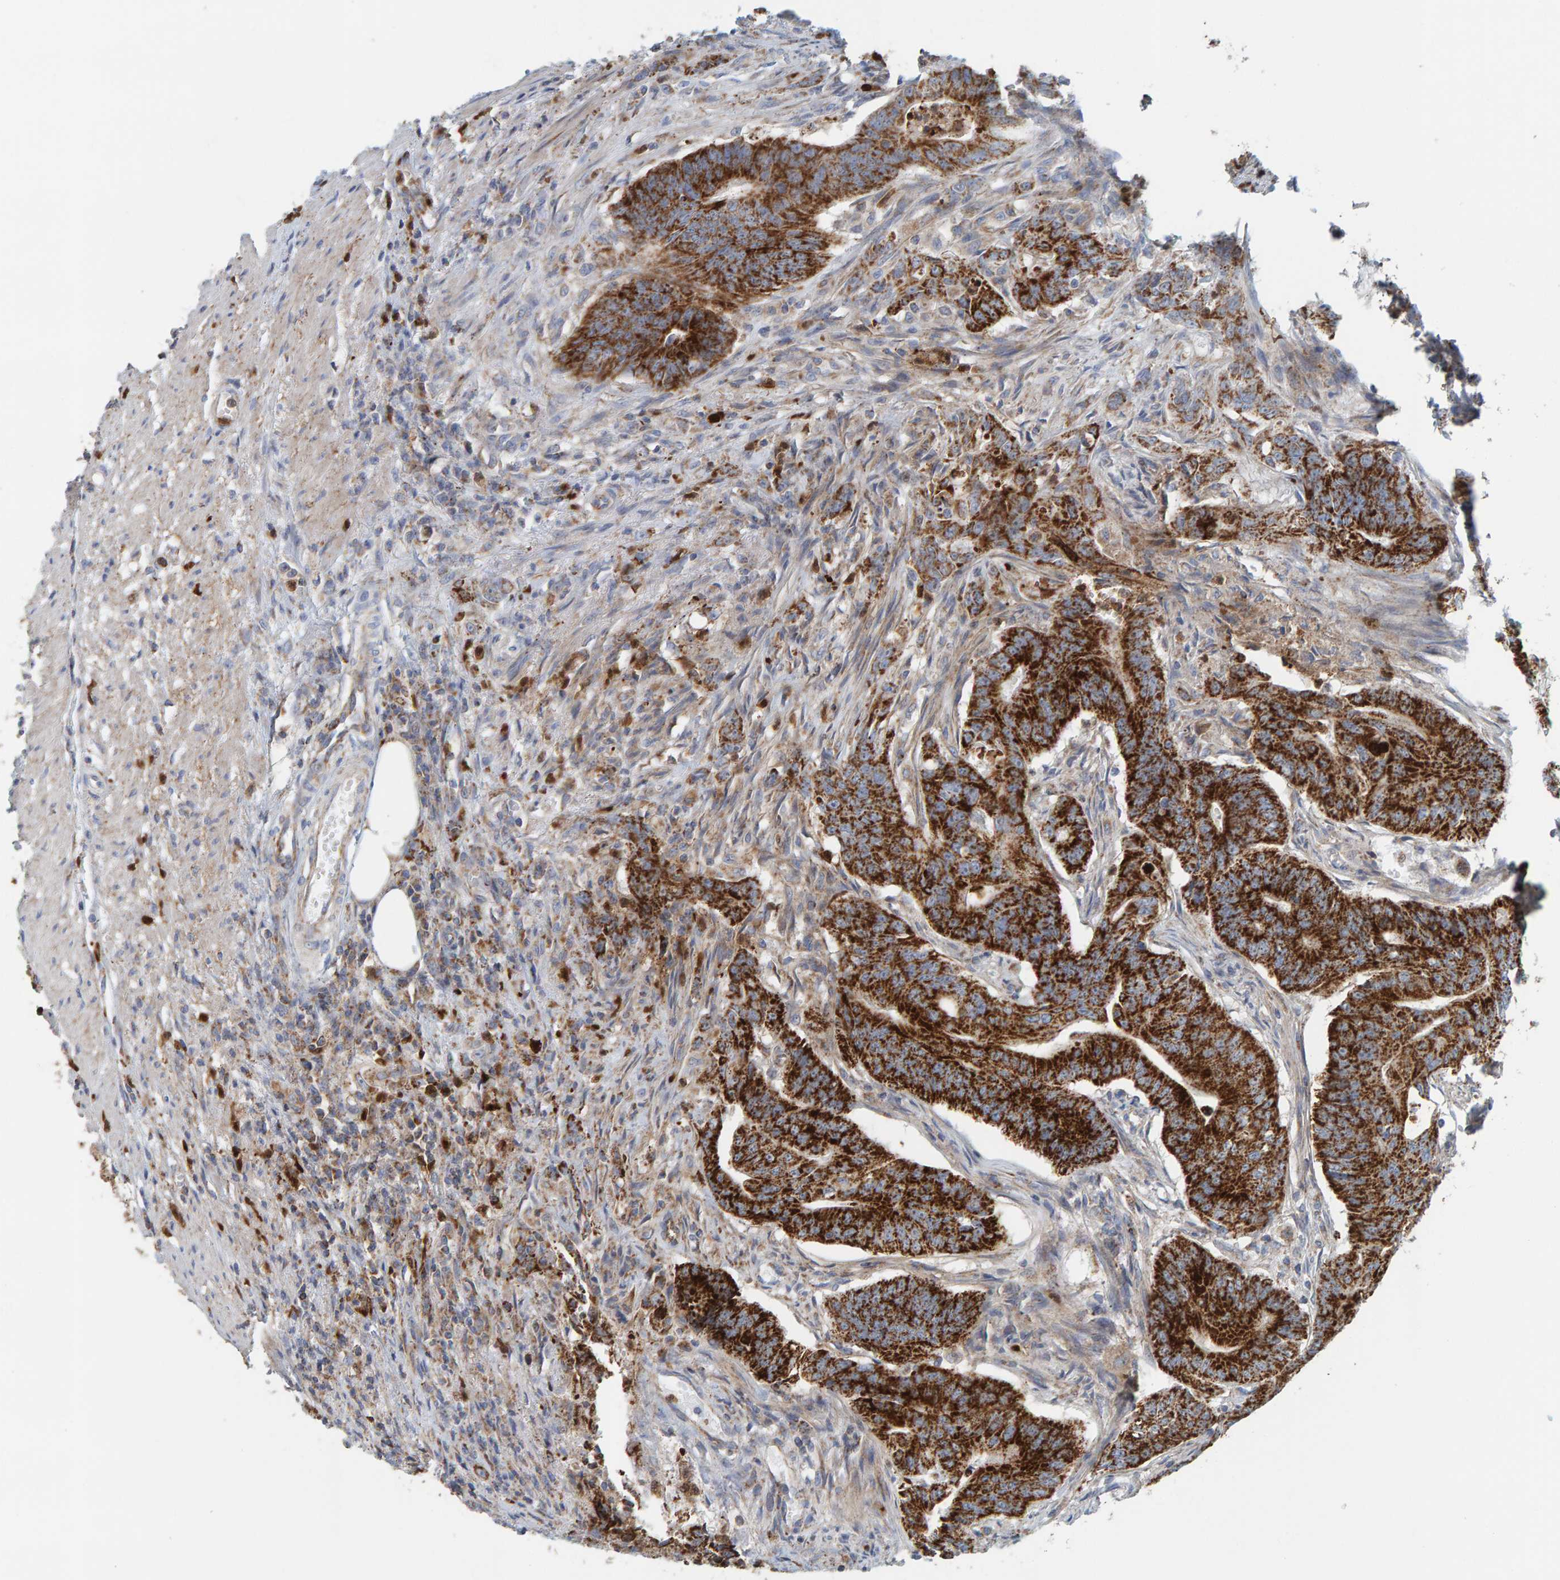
{"staining": {"intensity": "strong", "quantity": ">75%", "location": "cytoplasmic/membranous"}, "tissue": "colorectal cancer", "cell_type": "Tumor cells", "image_type": "cancer", "snomed": [{"axis": "morphology", "description": "Adenocarcinoma, NOS"}, {"axis": "topography", "description": "Rectum"}], "caption": "The histopathology image shows a brown stain indicating the presence of a protein in the cytoplasmic/membranous of tumor cells in colorectal cancer.", "gene": "B9D1", "patient": {"sex": "female", "age": 89}}